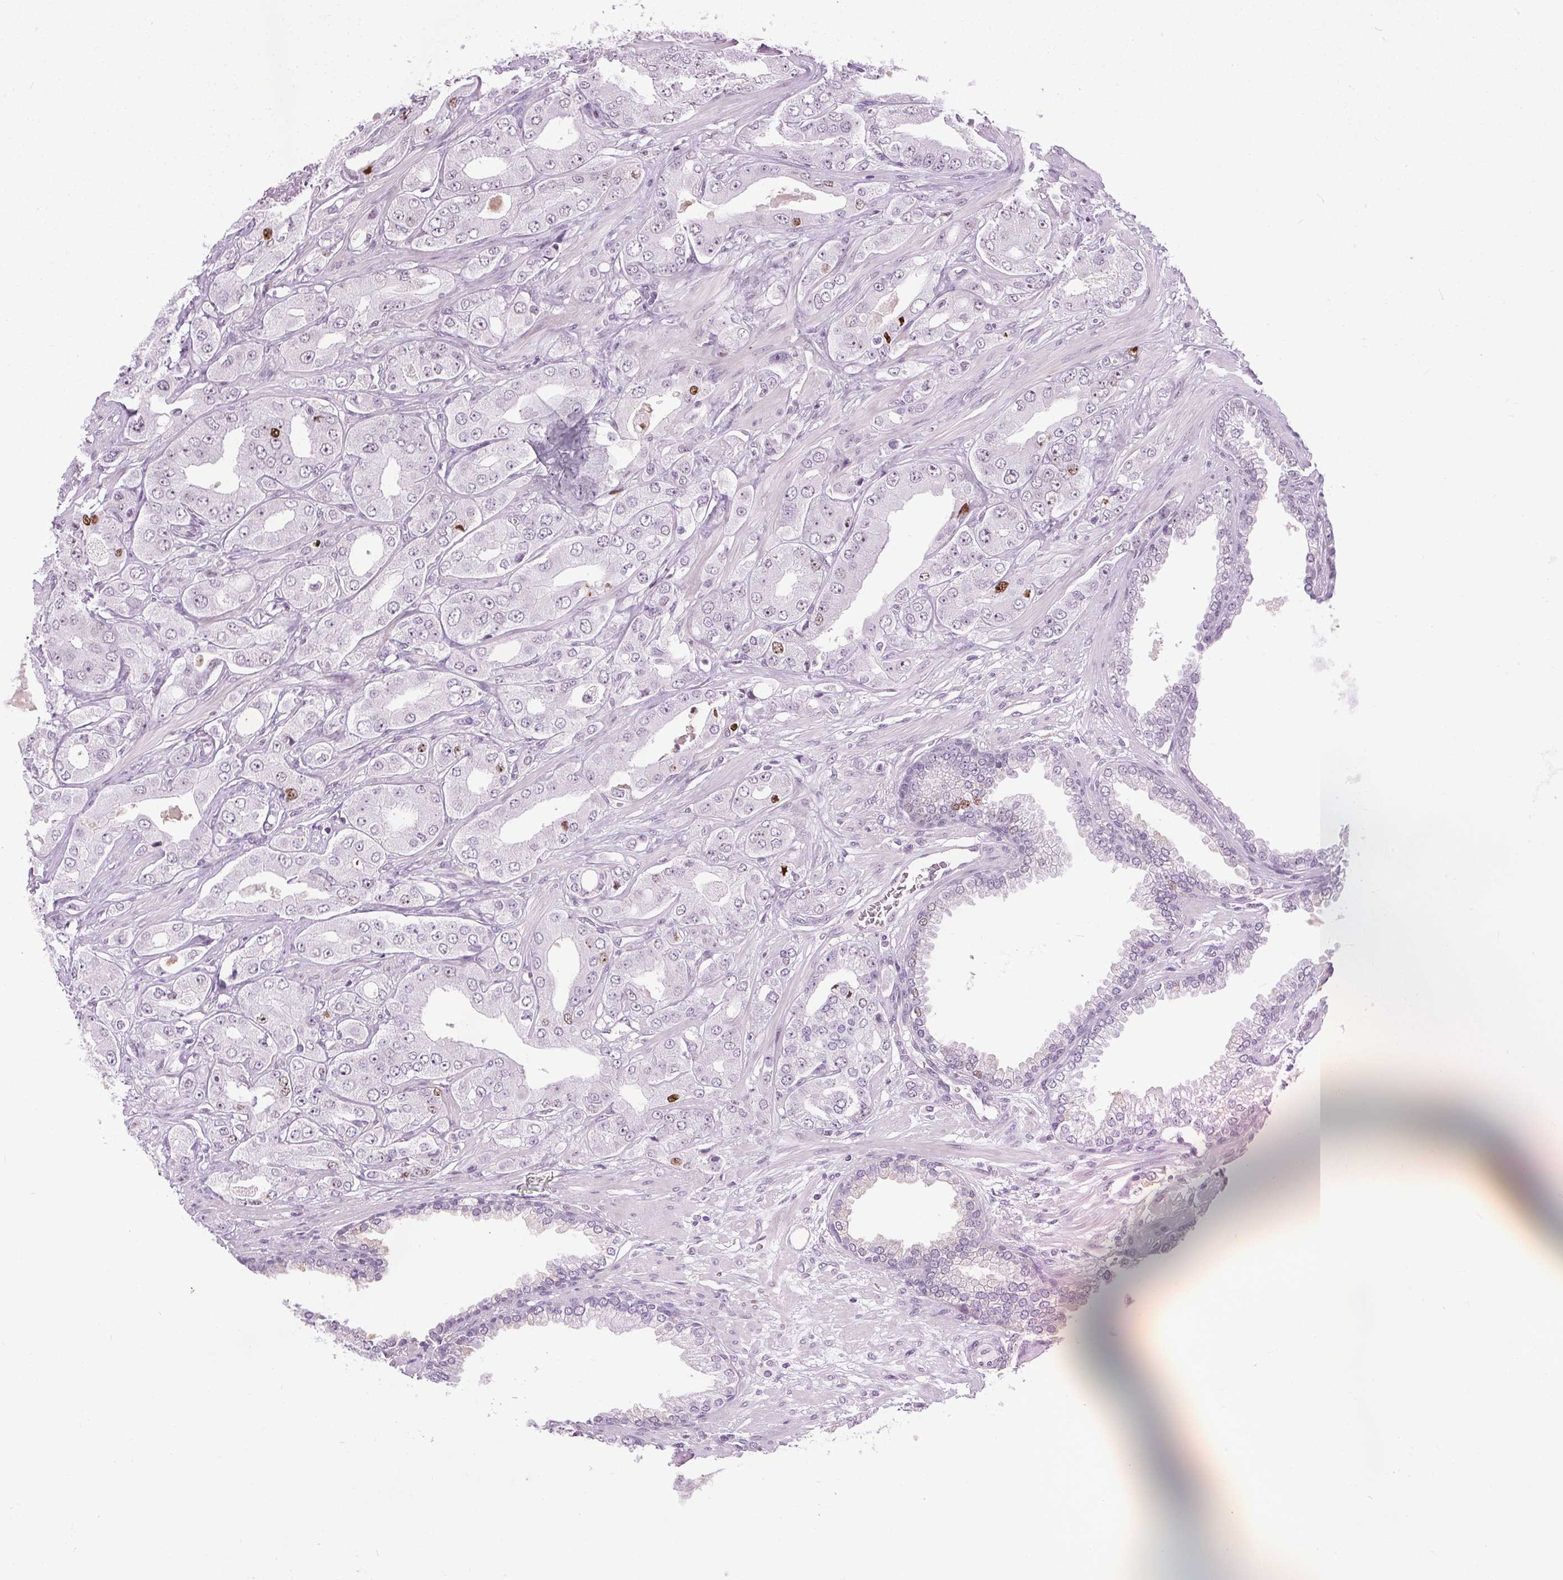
{"staining": {"intensity": "strong", "quantity": "<25%", "location": "nuclear"}, "tissue": "prostate cancer", "cell_type": "Tumor cells", "image_type": "cancer", "snomed": [{"axis": "morphology", "description": "Adenocarcinoma, Low grade"}, {"axis": "topography", "description": "Prostate"}], "caption": "DAB immunohistochemical staining of prostate cancer (adenocarcinoma (low-grade)) reveals strong nuclear protein positivity in about <25% of tumor cells. (Stains: DAB (3,3'-diaminobenzidine) in brown, nuclei in blue, Microscopy: brightfield microscopy at high magnification).", "gene": "CEBPA", "patient": {"sex": "male", "age": 60}}